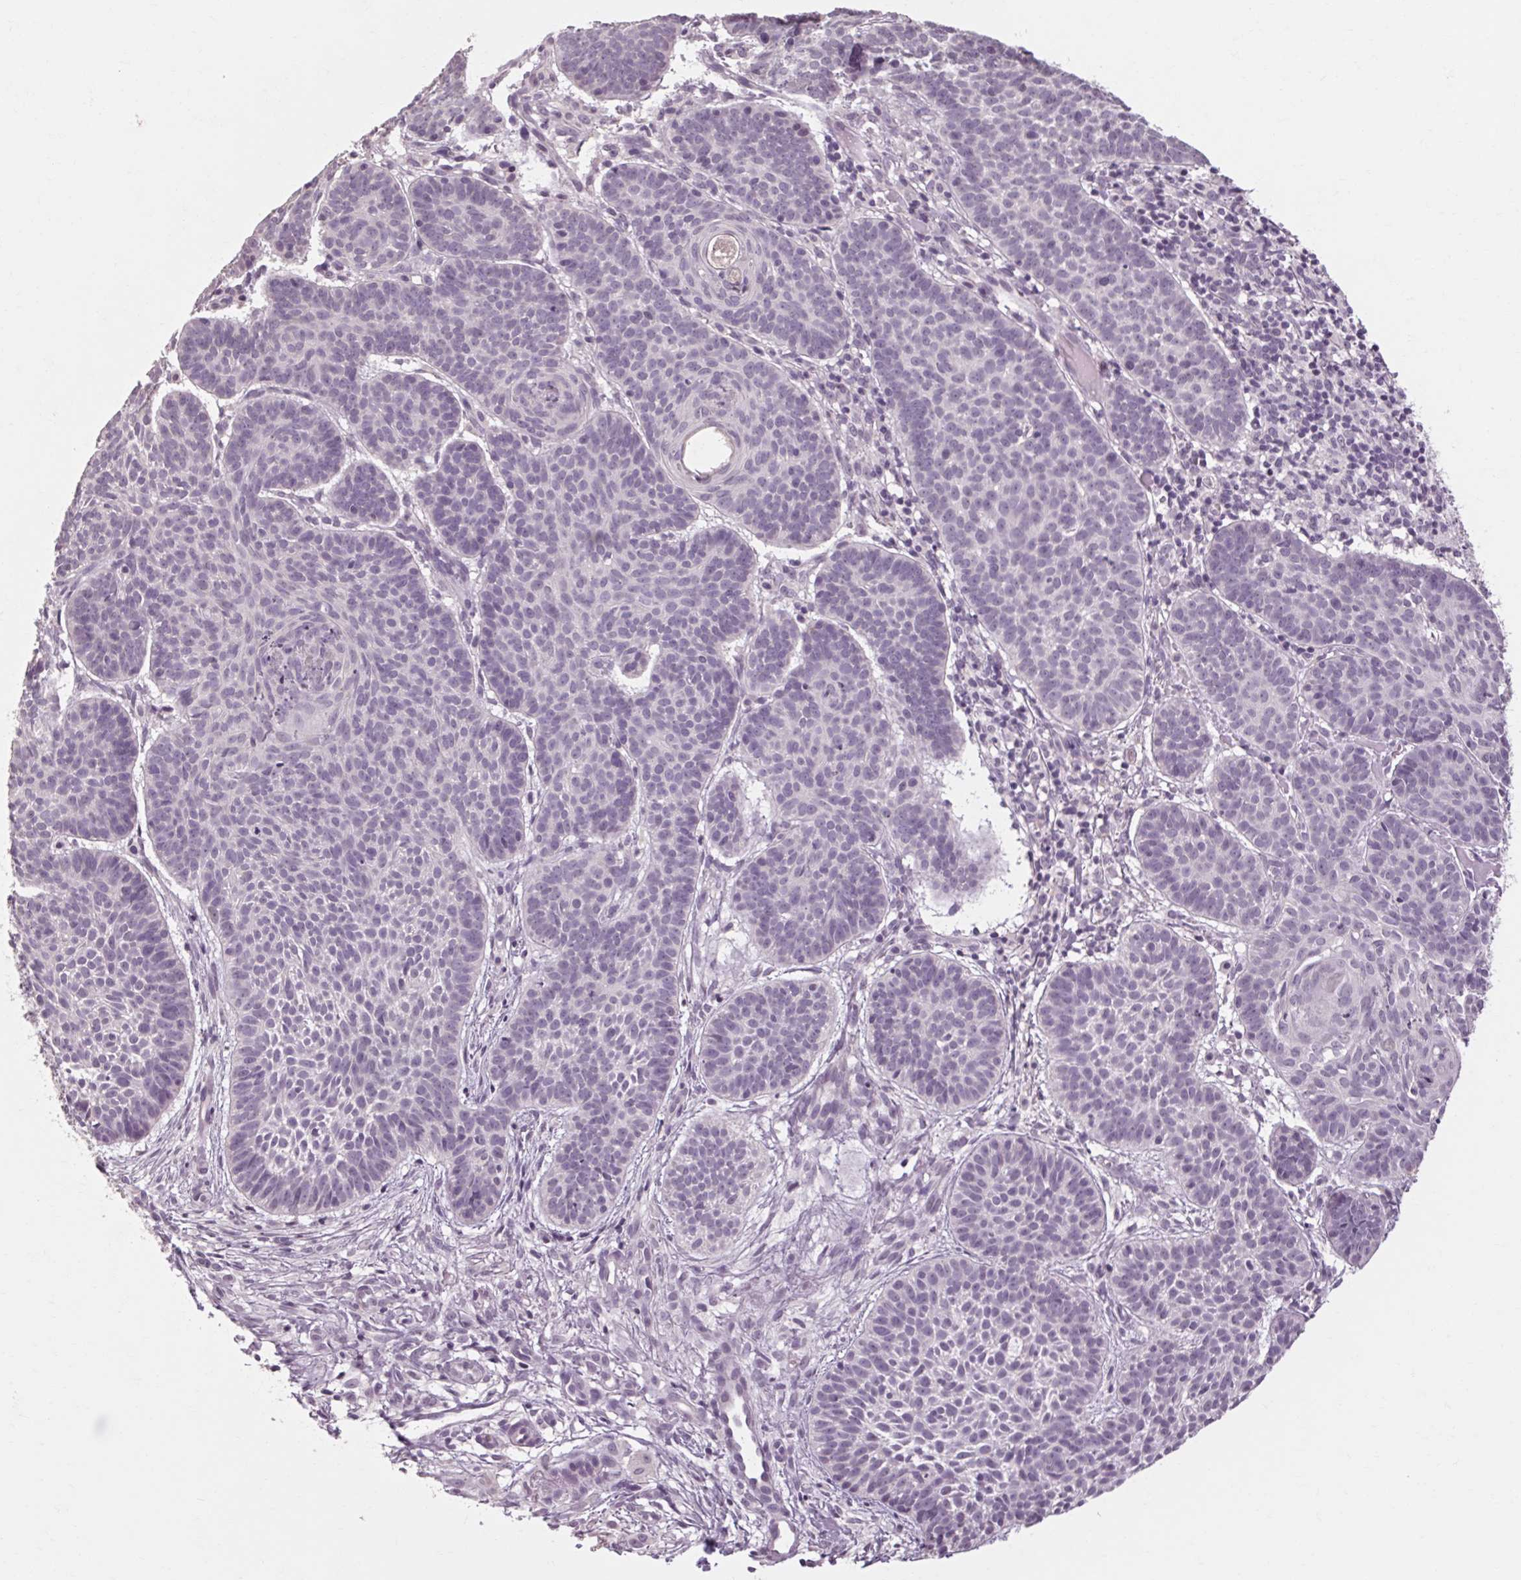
{"staining": {"intensity": "negative", "quantity": "none", "location": "none"}, "tissue": "skin cancer", "cell_type": "Tumor cells", "image_type": "cancer", "snomed": [{"axis": "morphology", "description": "Basal cell carcinoma"}, {"axis": "topography", "description": "Skin"}], "caption": "Tumor cells show no significant staining in skin cancer.", "gene": "POMC", "patient": {"sex": "male", "age": 72}}